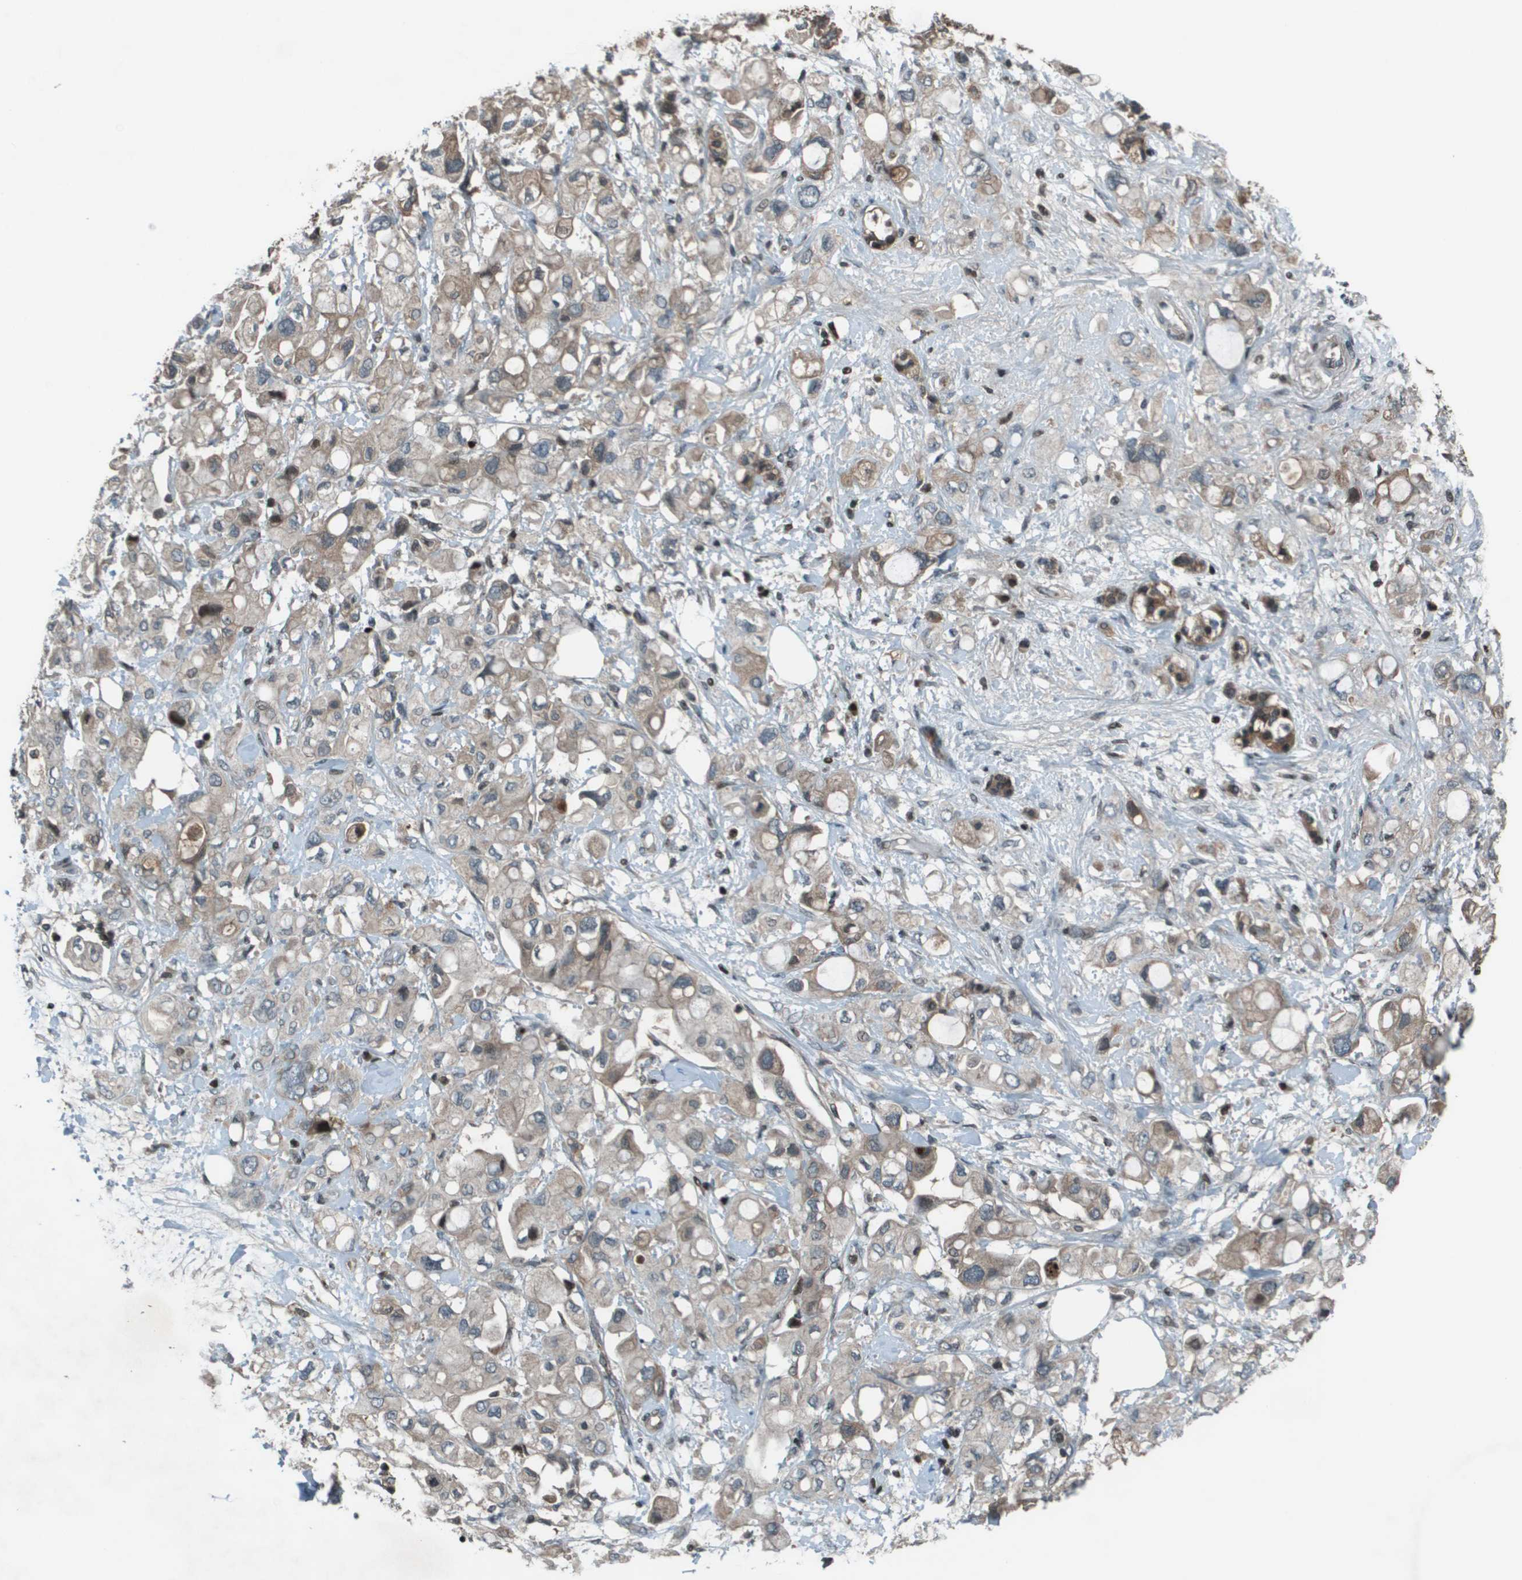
{"staining": {"intensity": "weak", "quantity": "25%-75%", "location": "cytoplasmic/membranous"}, "tissue": "pancreatic cancer", "cell_type": "Tumor cells", "image_type": "cancer", "snomed": [{"axis": "morphology", "description": "Adenocarcinoma, NOS"}, {"axis": "topography", "description": "Pancreas"}], "caption": "A histopathology image of pancreatic adenocarcinoma stained for a protein demonstrates weak cytoplasmic/membranous brown staining in tumor cells.", "gene": "CXCL12", "patient": {"sex": "female", "age": 56}}